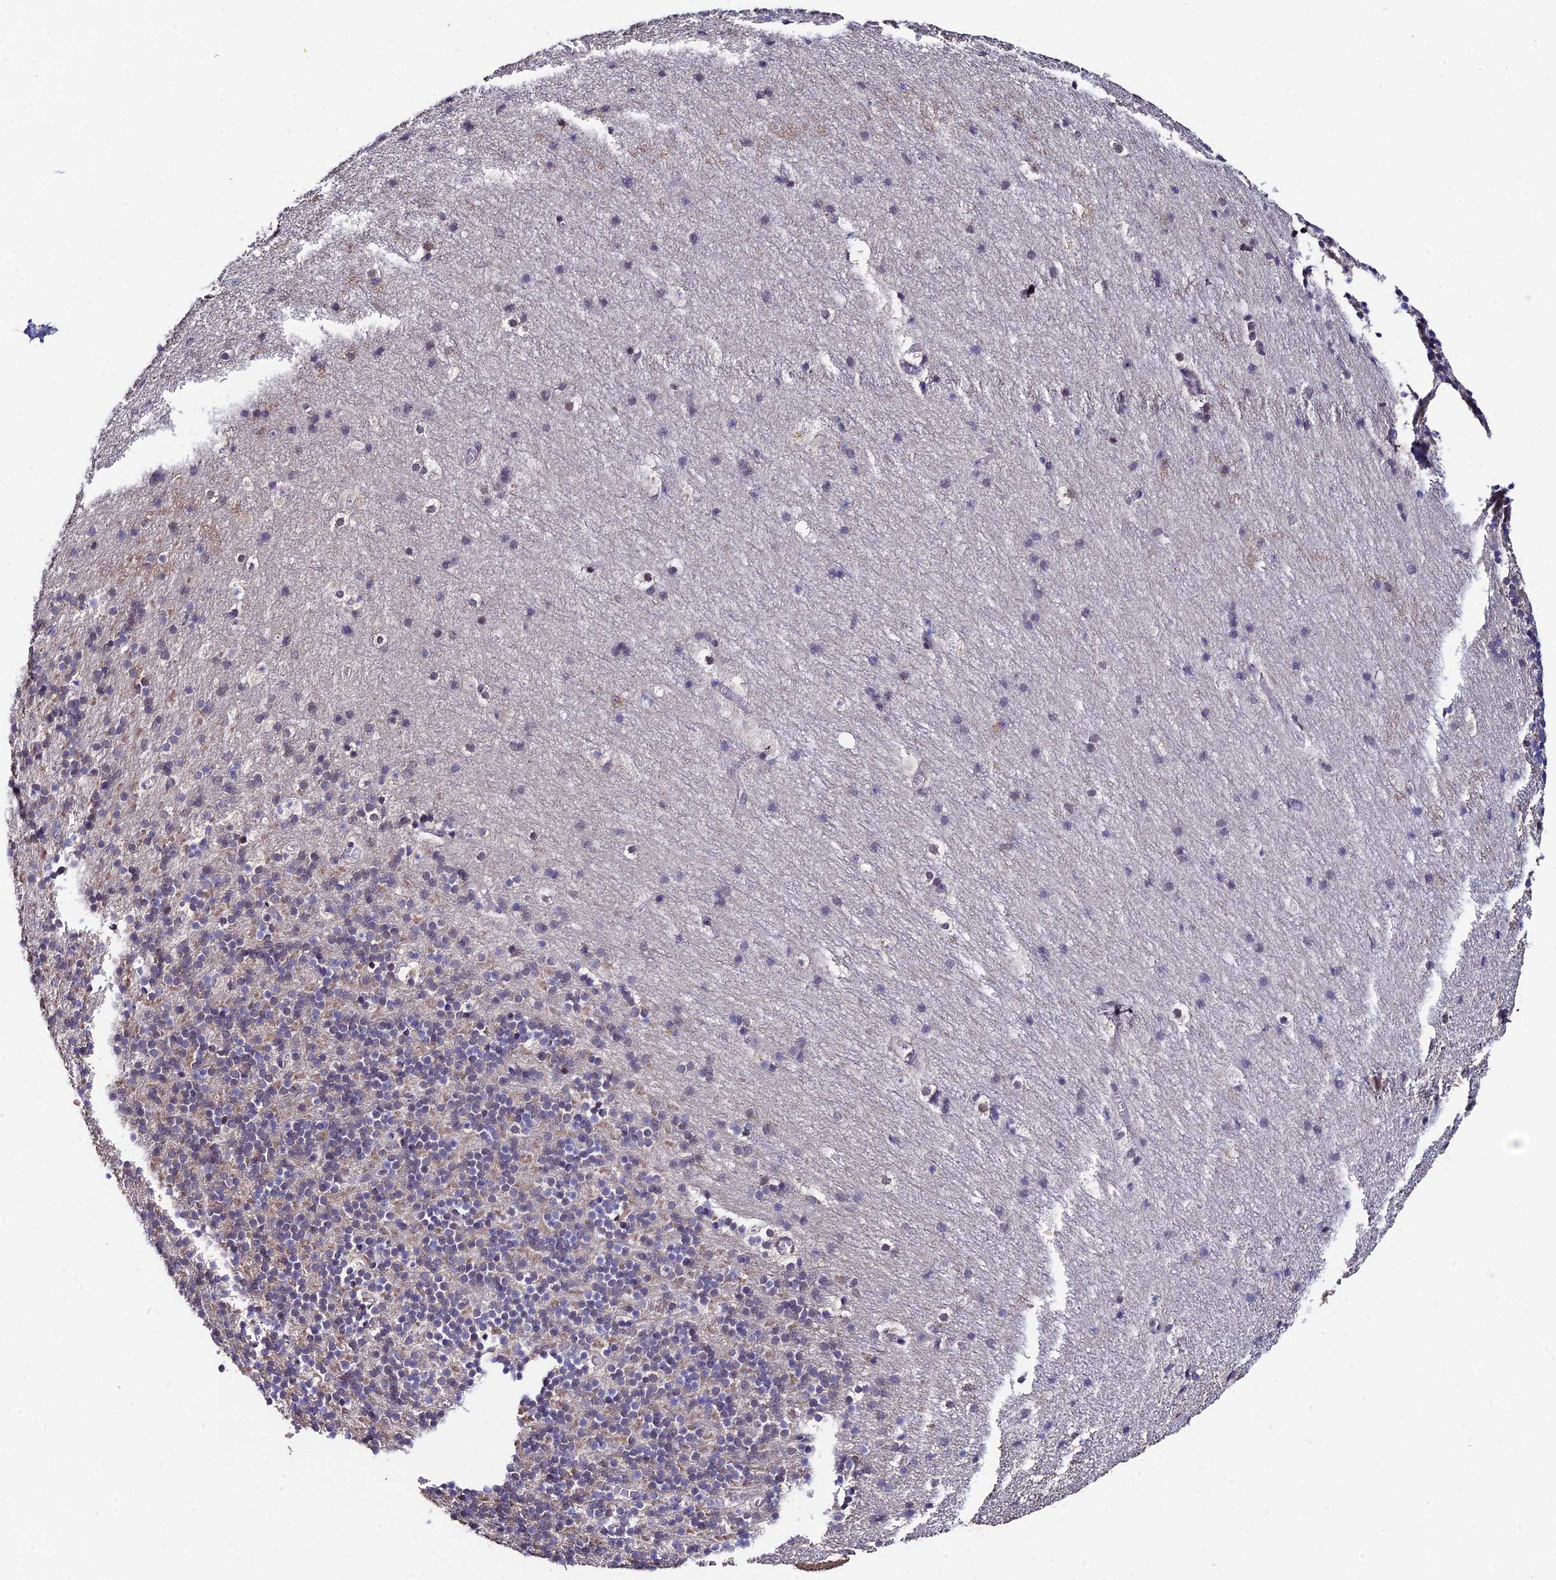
{"staining": {"intensity": "negative", "quantity": "none", "location": "none"}, "tissue": "cerebellum", "cell_type": "Cells in granular layer", "image_type": "normal", "snomed": [{"axis": "morphology", "description": "Normal tissue, NOS"}, {"axis": "topography", "description": "Cerebellum"}], "caption": "High magnification brightfield microscopy of normal cerebellum stained with DAB (3,3'-diaminobenzidine) (brown) and counterstained with hematoxylin (blue): cells in granular layer show no significant staining.", "gene": "INPP4A", "patient": {"sex": "male", "age": 45}}